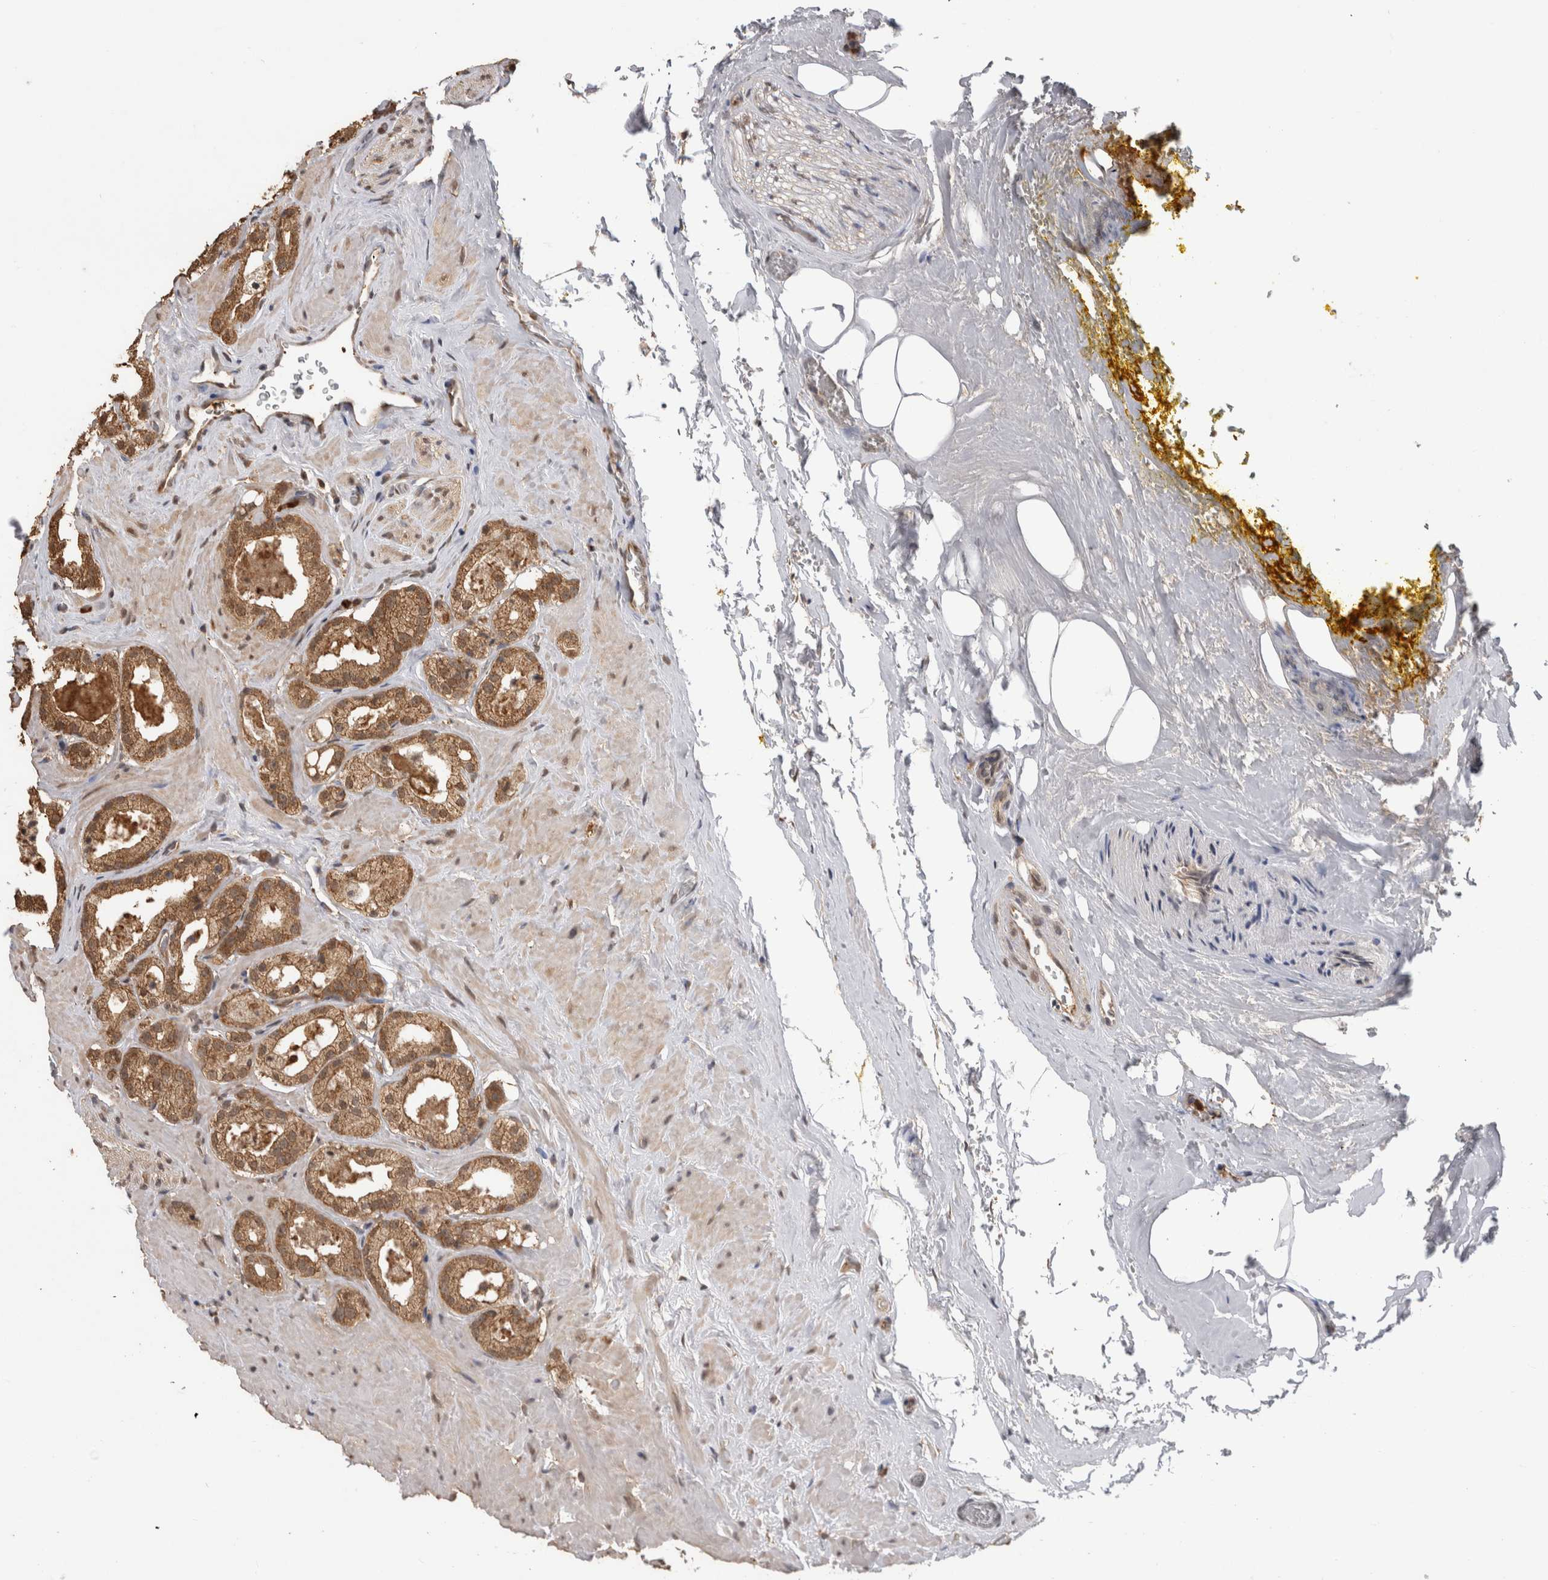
{"staining": {"intensity": "moderate", "quantity": ">75%", "location": "cytoplasmic/membranous"}, "tissue": "prostate cancer", "cell_type": "Tumor cells", "image_type": "cancer", "snomed": [{"axis": "morphology", "description": "Adenocarcinoma, High grade"}, {"axis": "topography", "description": "Prostate"}], "caption": "Prostate cancer (adenocarcinoma (high-grade)) stained for a protein (brown) exhibits moderate cytoplasmic/membranous positive positivity in approximately >75% of tumor cells.", "gene": "PAK4", "patient": {"sex": "male", "age": 64}}